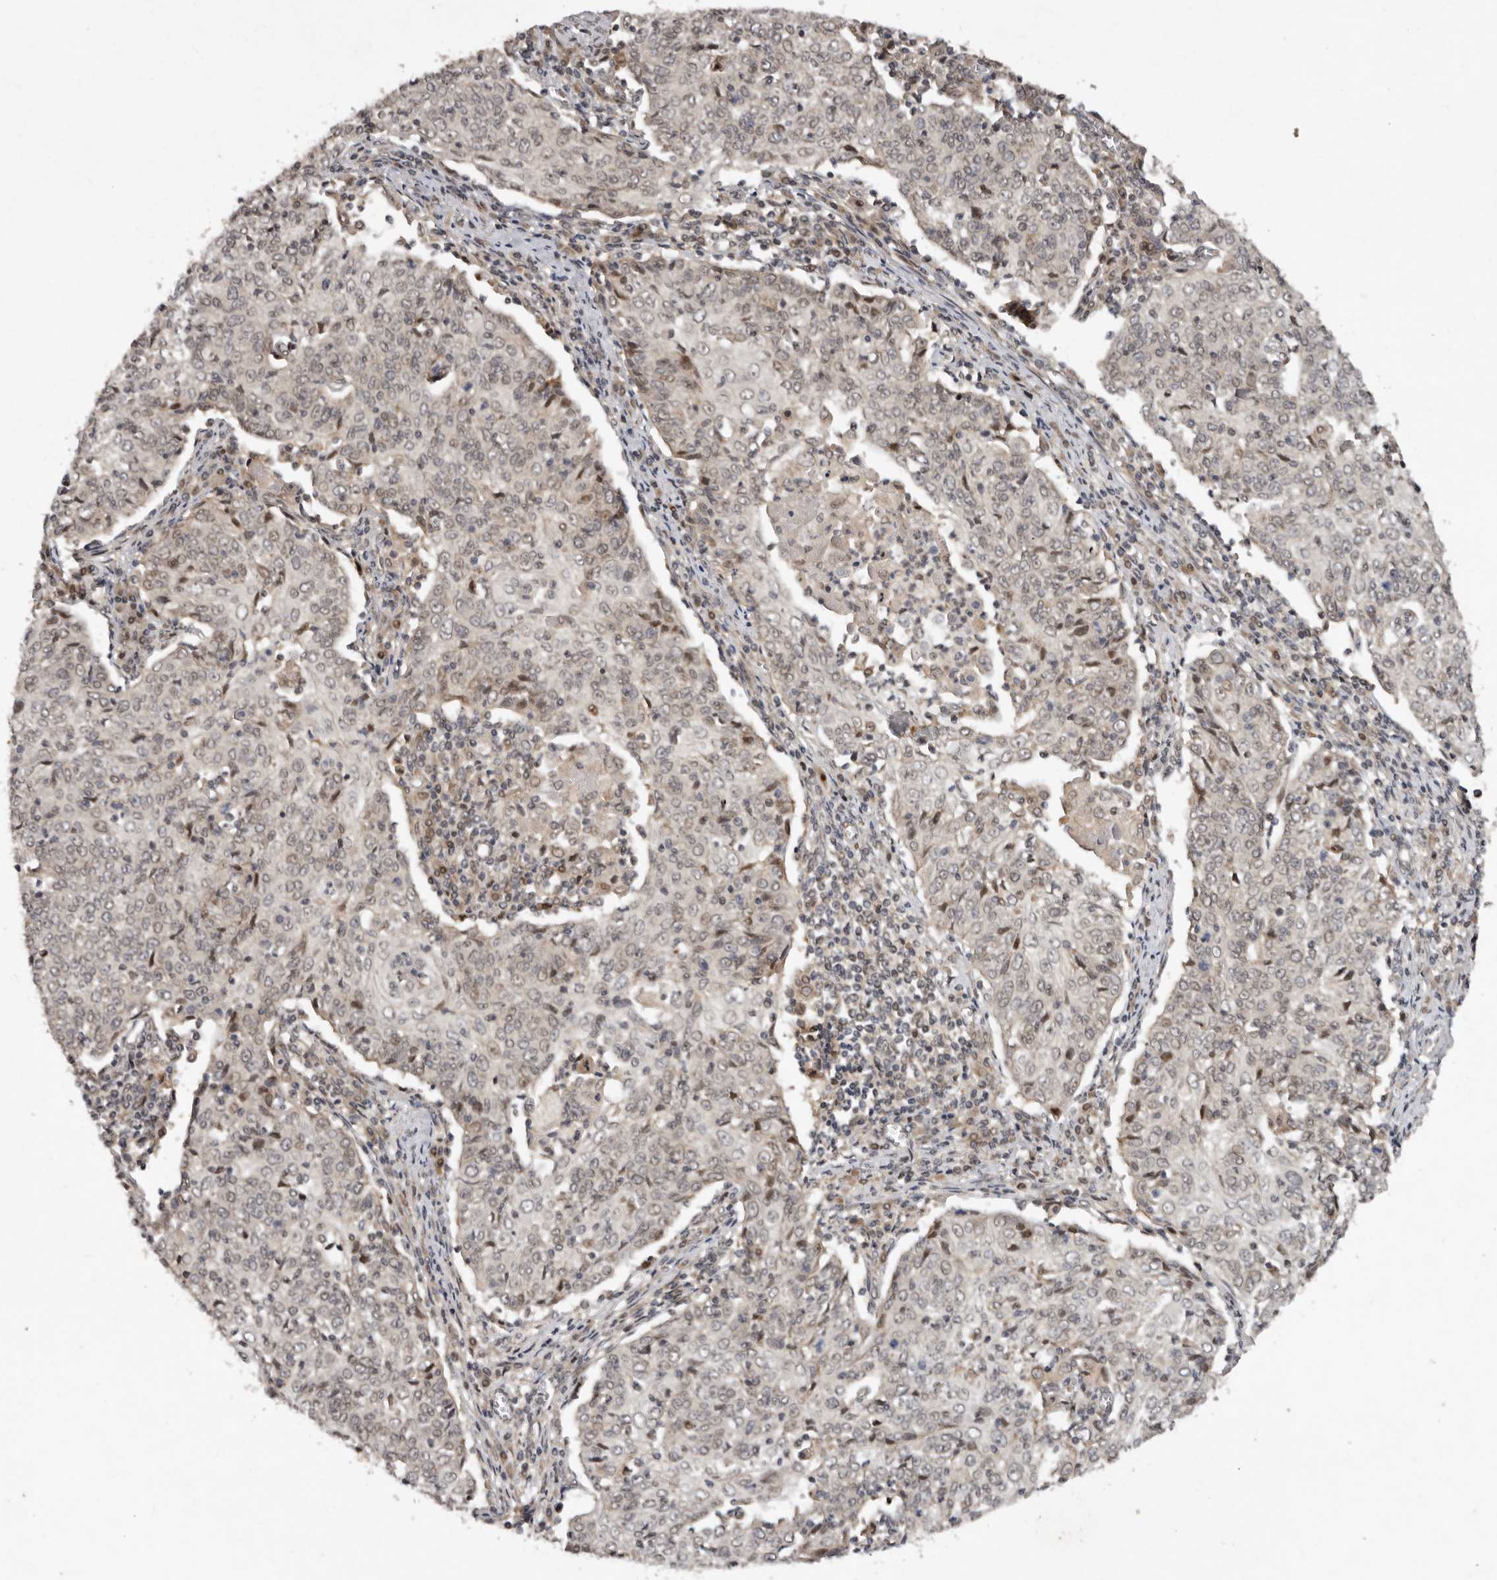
{"staining": {"intensity": "weak", "quantity": ">75%", "location": "cytoplasmic/membranous"}, "tissue": "cervical cancer", "cell_type": "Tumor cells", "image_type": "cancer", "snomed": [{"axis": "morphology", "description": "Squamous cell carcinoma, NOS"}, {"axis": "topography", "description": "Cervix"}], "caption": "A histopathology image of cervical cancer (squamous cell carcinoma) stained for a protein shows weak cytoplasmic/membranous brown staining in tumor cells.", "gene": "ABL1", "patient": {"sex": "female", "age": 48}}